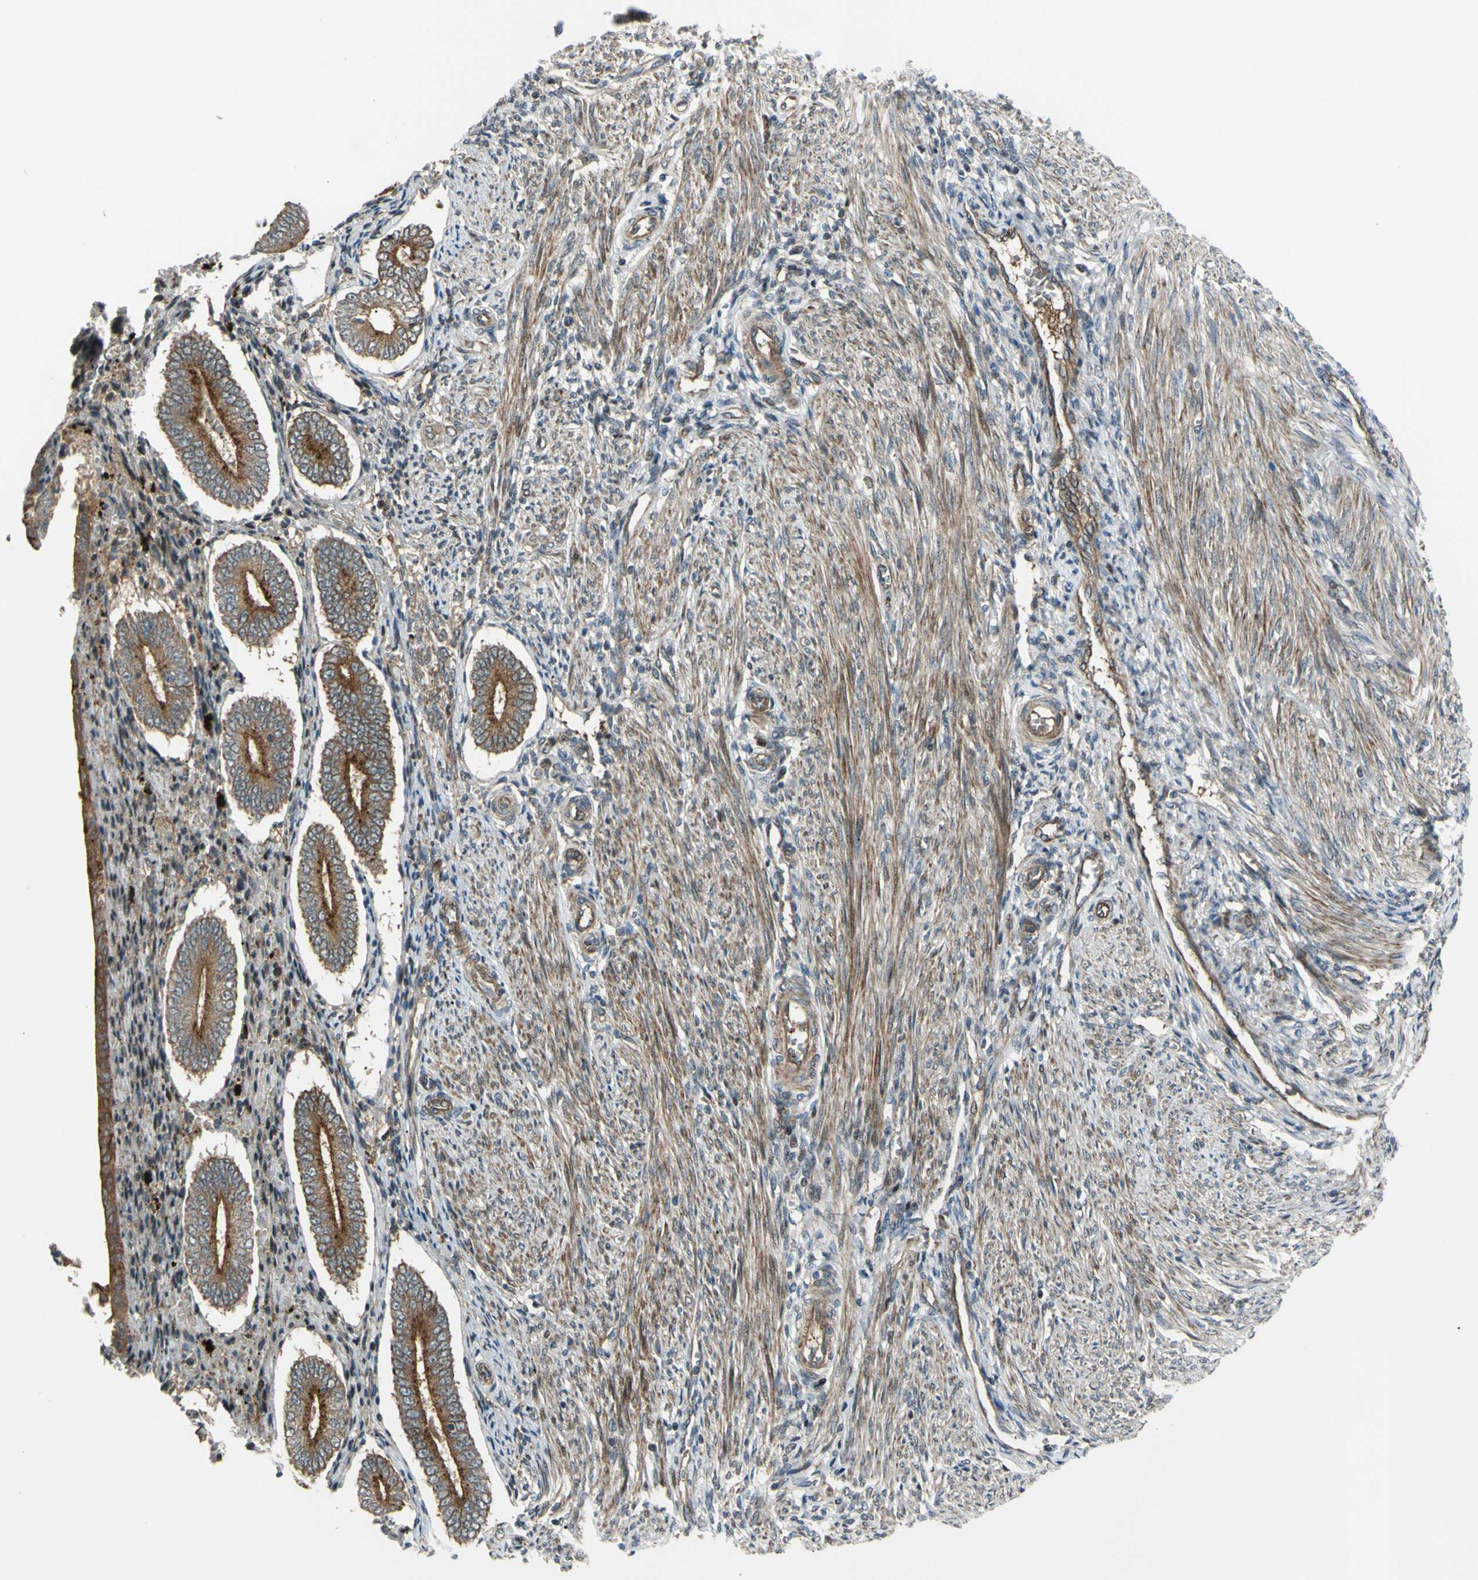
{"staining": {"intensity": "weak", "quantity": ">75%", "location": "cytoplasmic/membranous"}, "tissue": "endometrium", "cell_type": "Cells in endometrial stroma", "image_type": "normal", "snomed": [{"axis": "morphology", "description": "Normal tissue, NOS"}, {"axis": "topography", "description": "Endometrium"}], "caption": "Immunohistochemical staining of unremarkable human endometrium displays low levels of weak cytoplasmic/membranous expression in about >75% of cells in endometrial stroma. (DAB IHC with brightfield microscopy, high magnification).", "gene": "FLII", "patient": {"sex": "female", "age": 42}}